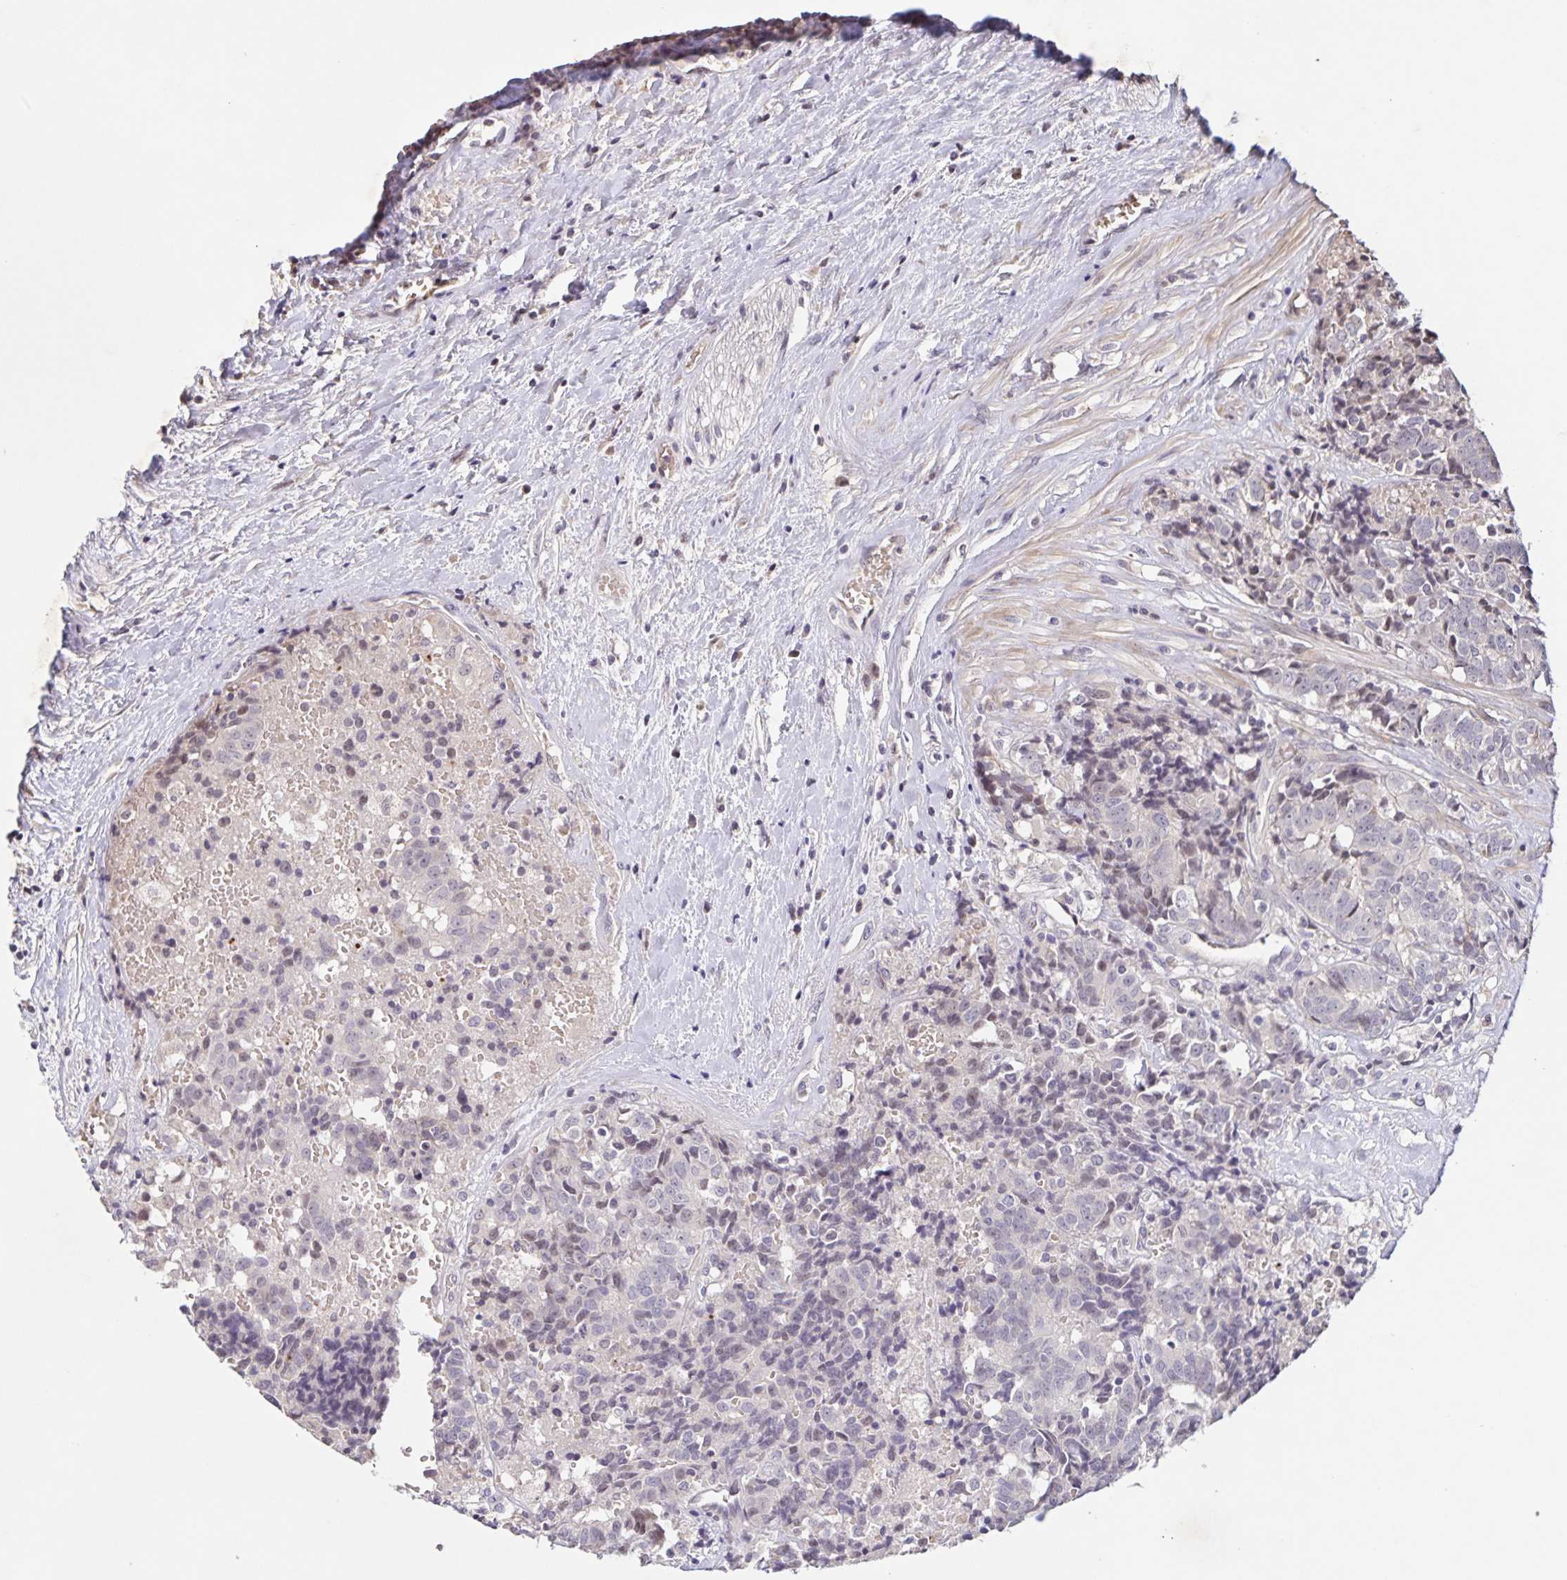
{"staining": {"intensity": "negative", "quantity": "none", "location": "none"}, "tissue": "prostate cancer", "cell_type": "Tumor cells", "image_type": "cancer", "snomed": [{"axis": "morphology", "description": "Adenocarcinoma, High grade"}, {"axis": "topography", "description": "Prostate and seminal vesicle, NOS"}], "caption": "Micrograph shows no protein expression in tumor cells of high-grade adenocarcinoma (prostate) tissue.", "gene": "GDF2", "patient": {"sex": "male", "age": 60}}